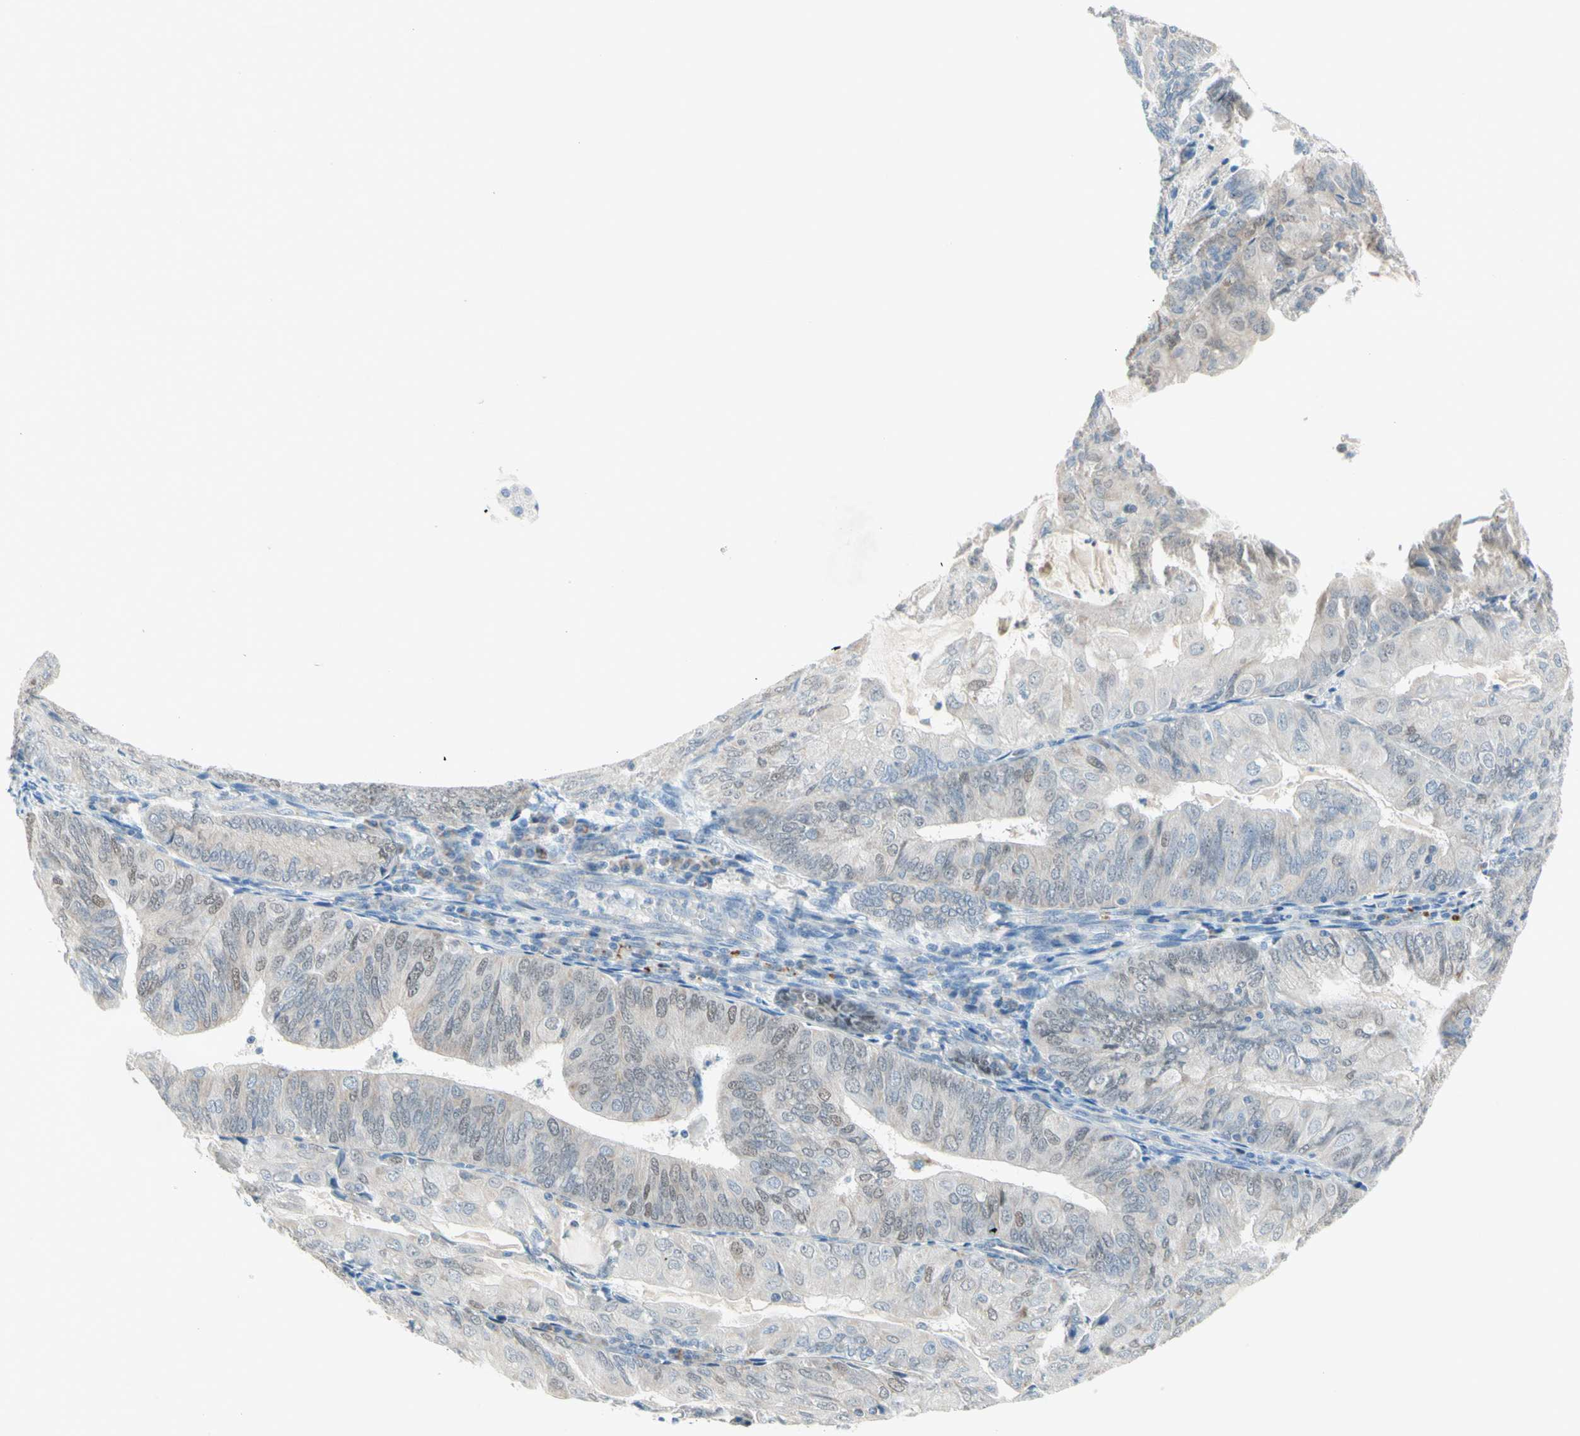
{"staining": {"intensity": "weak", "quantity": "25%-75%", "location": "cytoplasmic/membranous"}, "tissue": "endometrial cancer", "cell_type": "Tumor cells", "image_type": "cancer", "snomed": [{"axis": "morphology", "description": "Adenocarcinoma, NOS"}, {"axis": "topography", "description": "Endometrium"}], "caption": "DAB immunohistochemical staining of endometrial adenocarcinoma shows weak cytoplasmic/membranous protein expression in approximately 25%-75% of tumor cells.", "gene": "MFF", "patient": {"sex": "female", "age": 81}}